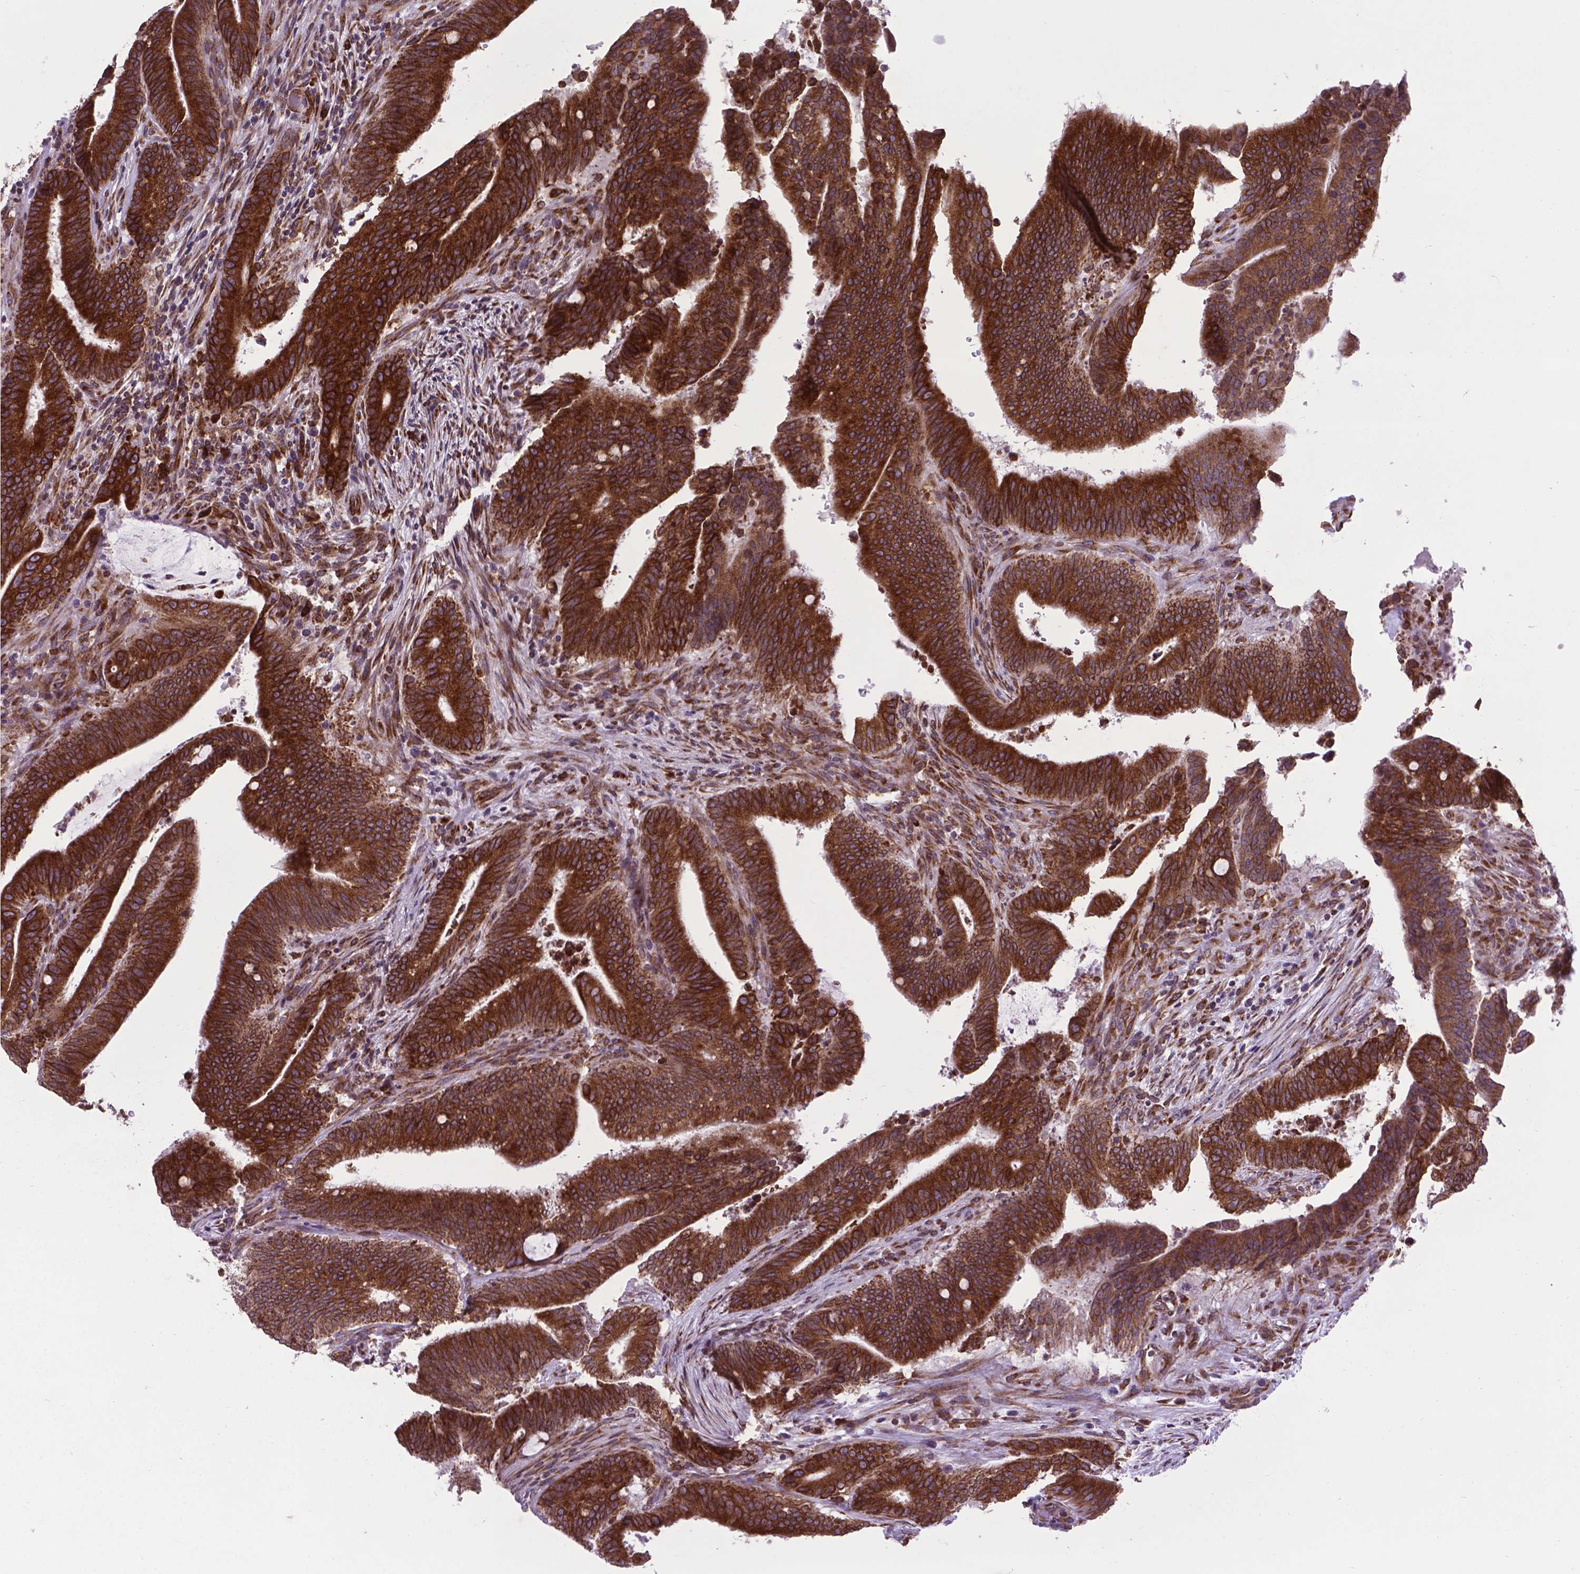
{"staining": {"intensity": "moderate", "quantity": ">75%", "location": "cytoplasmic/membranous"}, "tissue": "colorectal cancer", "cell_type": "Tumor cells", "image_type": "cancer", "snomed": [{"axis": "morphology", "description": "Adenocarcinoma, NOS"}, {"axis": "topography", "description": "Colon"}], "caption": "IHC photomicrograph of colorectal cancer (adenocarcinoma) stained for a protein (brown), which exhibits medium levels of moderate cytoplasmic/membranous positivity in about >75% of tumor cells.", "gene": "WDR83OS", "patient": {"sex": "female", "age": 43}}